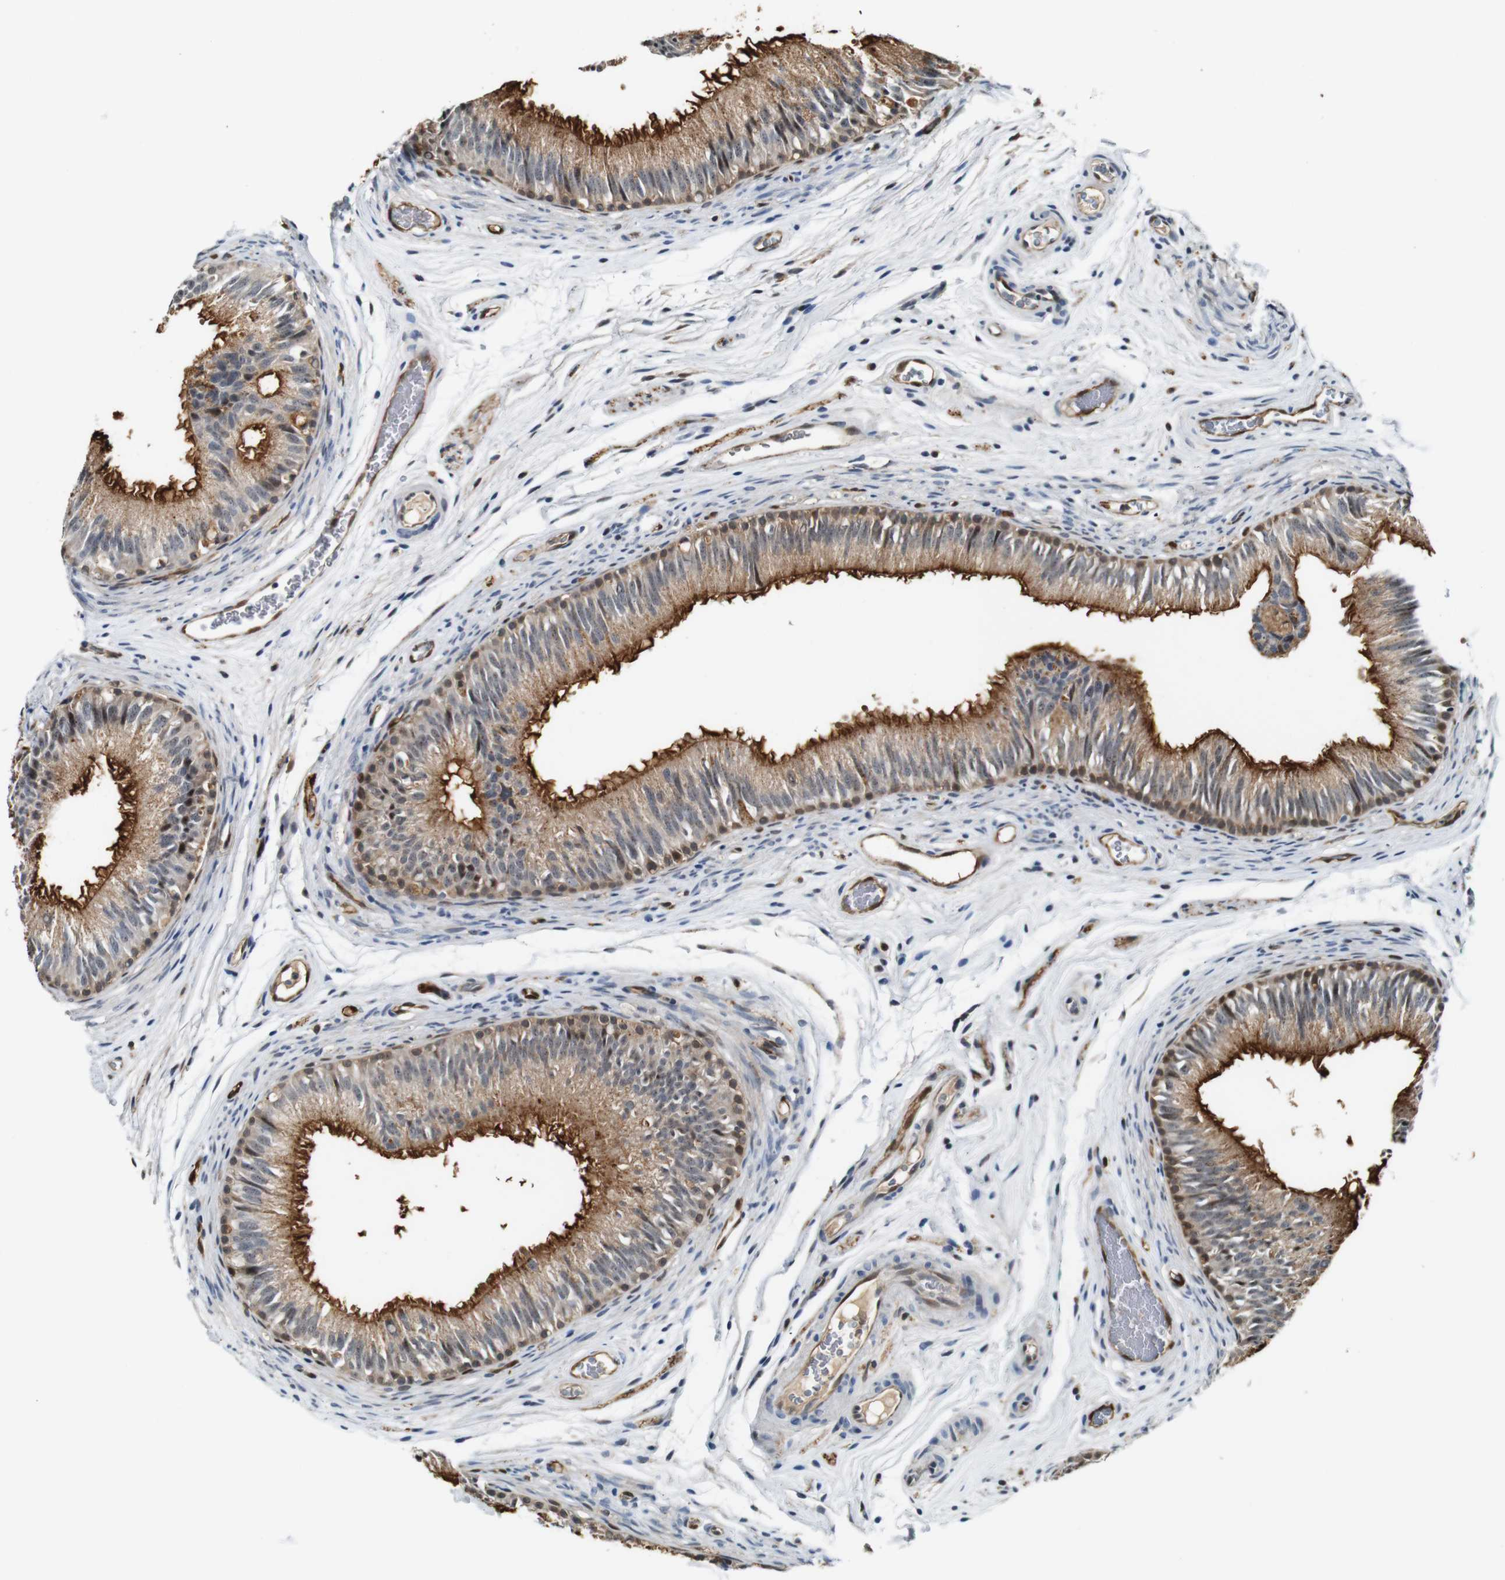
{"staining": {"intensity": "moderate", "quantity": ">75%", "location": "cytoplasmic/membranous,nuclear"}, "tissue": "epididymis", "cell_type": "Glandular cells", "image_type": "normal", "snomed": [{"axis": "morphology", "description": "Normal tissue, NOS"}, {"axis": "topography", "description": "Epididymis"}], "caption": "Epididymis stained with DAB IHC displays medium levels of moderate cytoplasmic/membranous,nuclear positivity in about >75% of glandular cells. The staining is performed using DAB brown chromogen to label protein expression. The nuclei are counter-stained blue using hematoxylin.", "gene": "LXN", "patient": {"sex": "male", "age": 36}}